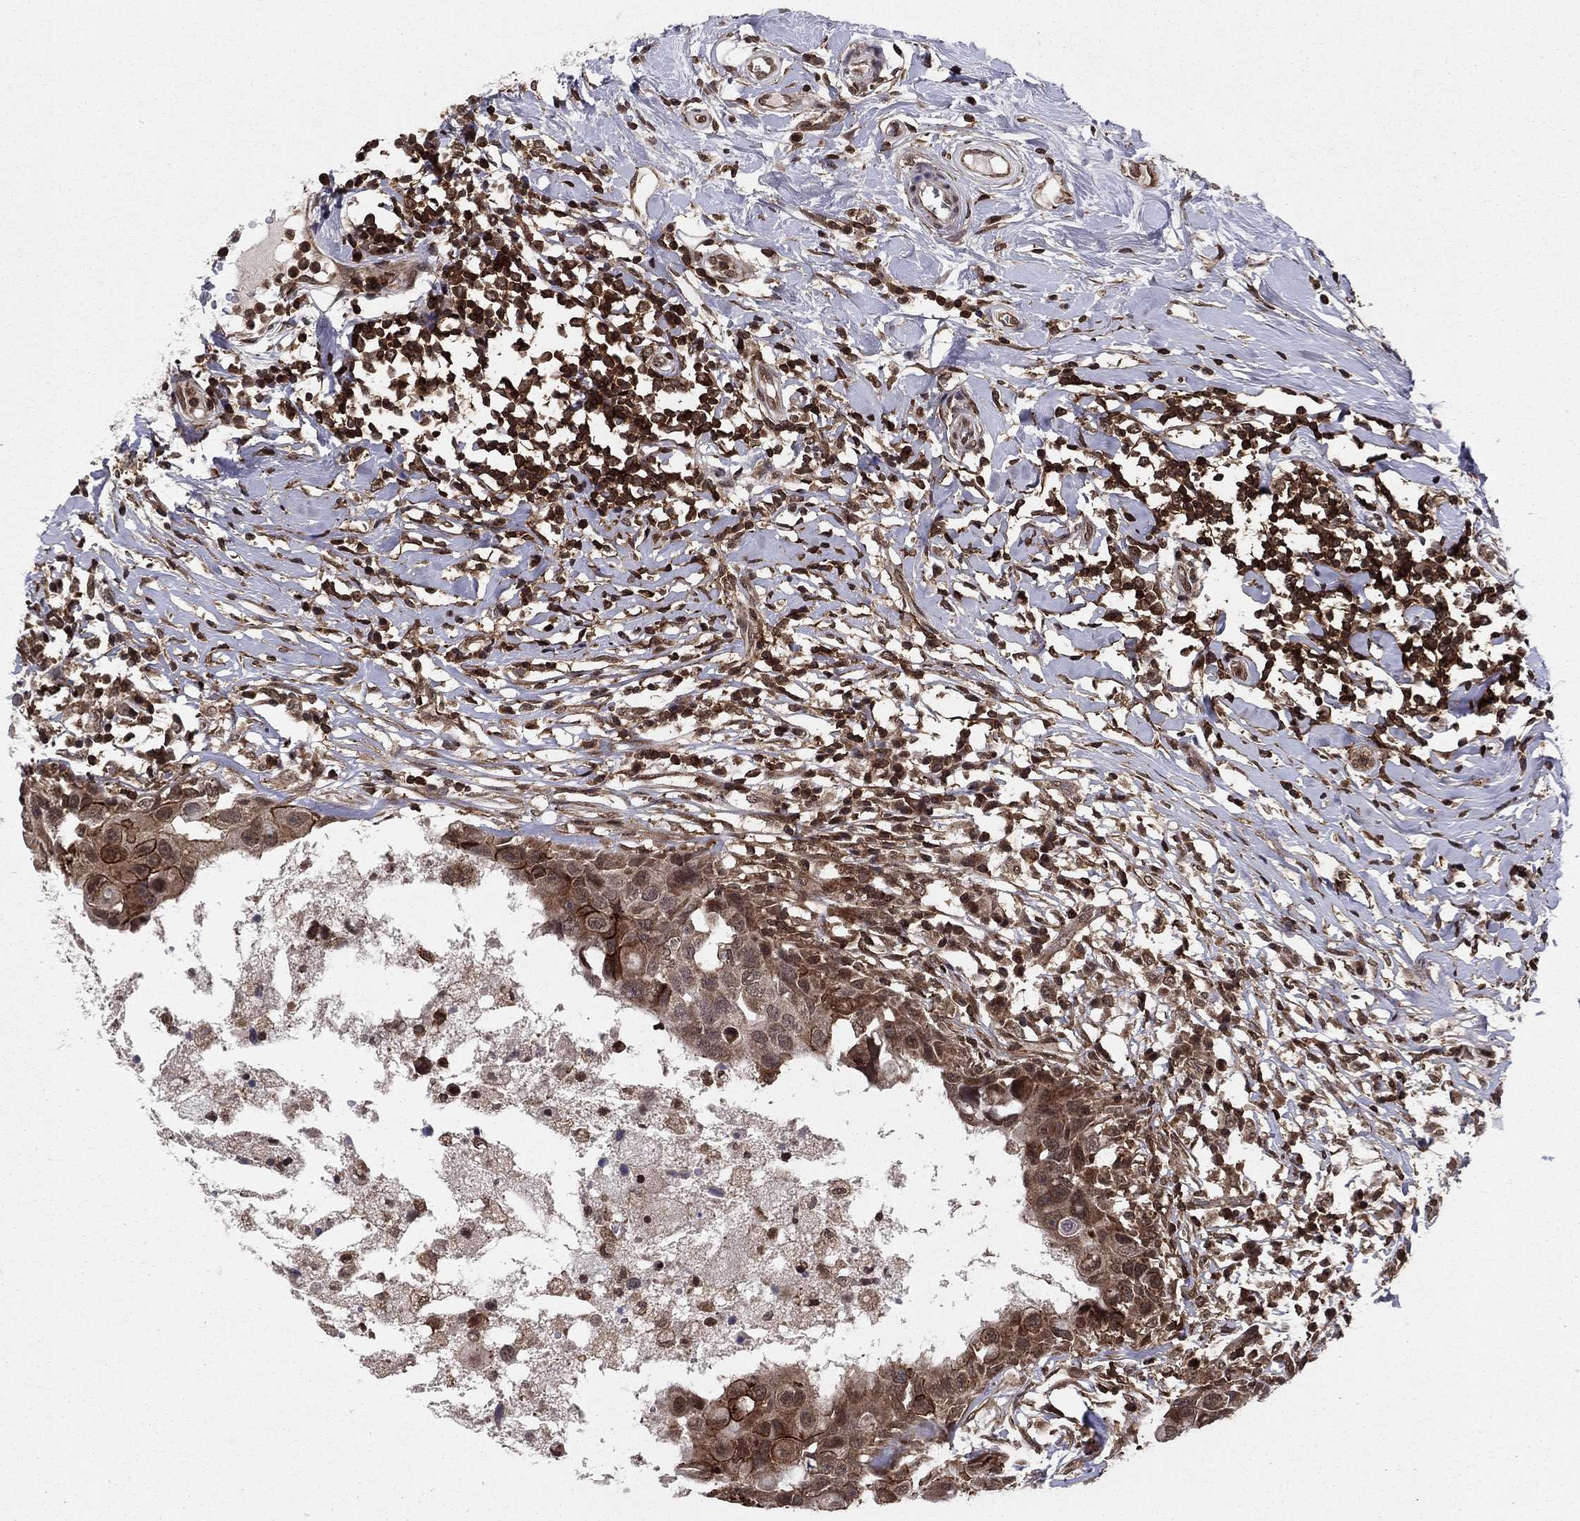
{"staining": {"intensity": "moderate", "quantity": "<25%", "location": "cytoplasmic/membranous,nuclear"}, "tissue": "breast cancer", "cell_type": "Tumor cells", "image_type": "cancer", "snomed": [{"axis": "morphology", "description": "Duct carcinoma"}, {"axis": "topography", "description": "Breast"}], "caption": "Breast cancer (invasive ductal carcinoma) stained with immunohistochemistry demonstrates moderate cytoplasmic/membranous and nuclear expression in about <25% of tumor cells.", "gene": "SSX2IP", "patient": {"sex": "female", "age": 27}}